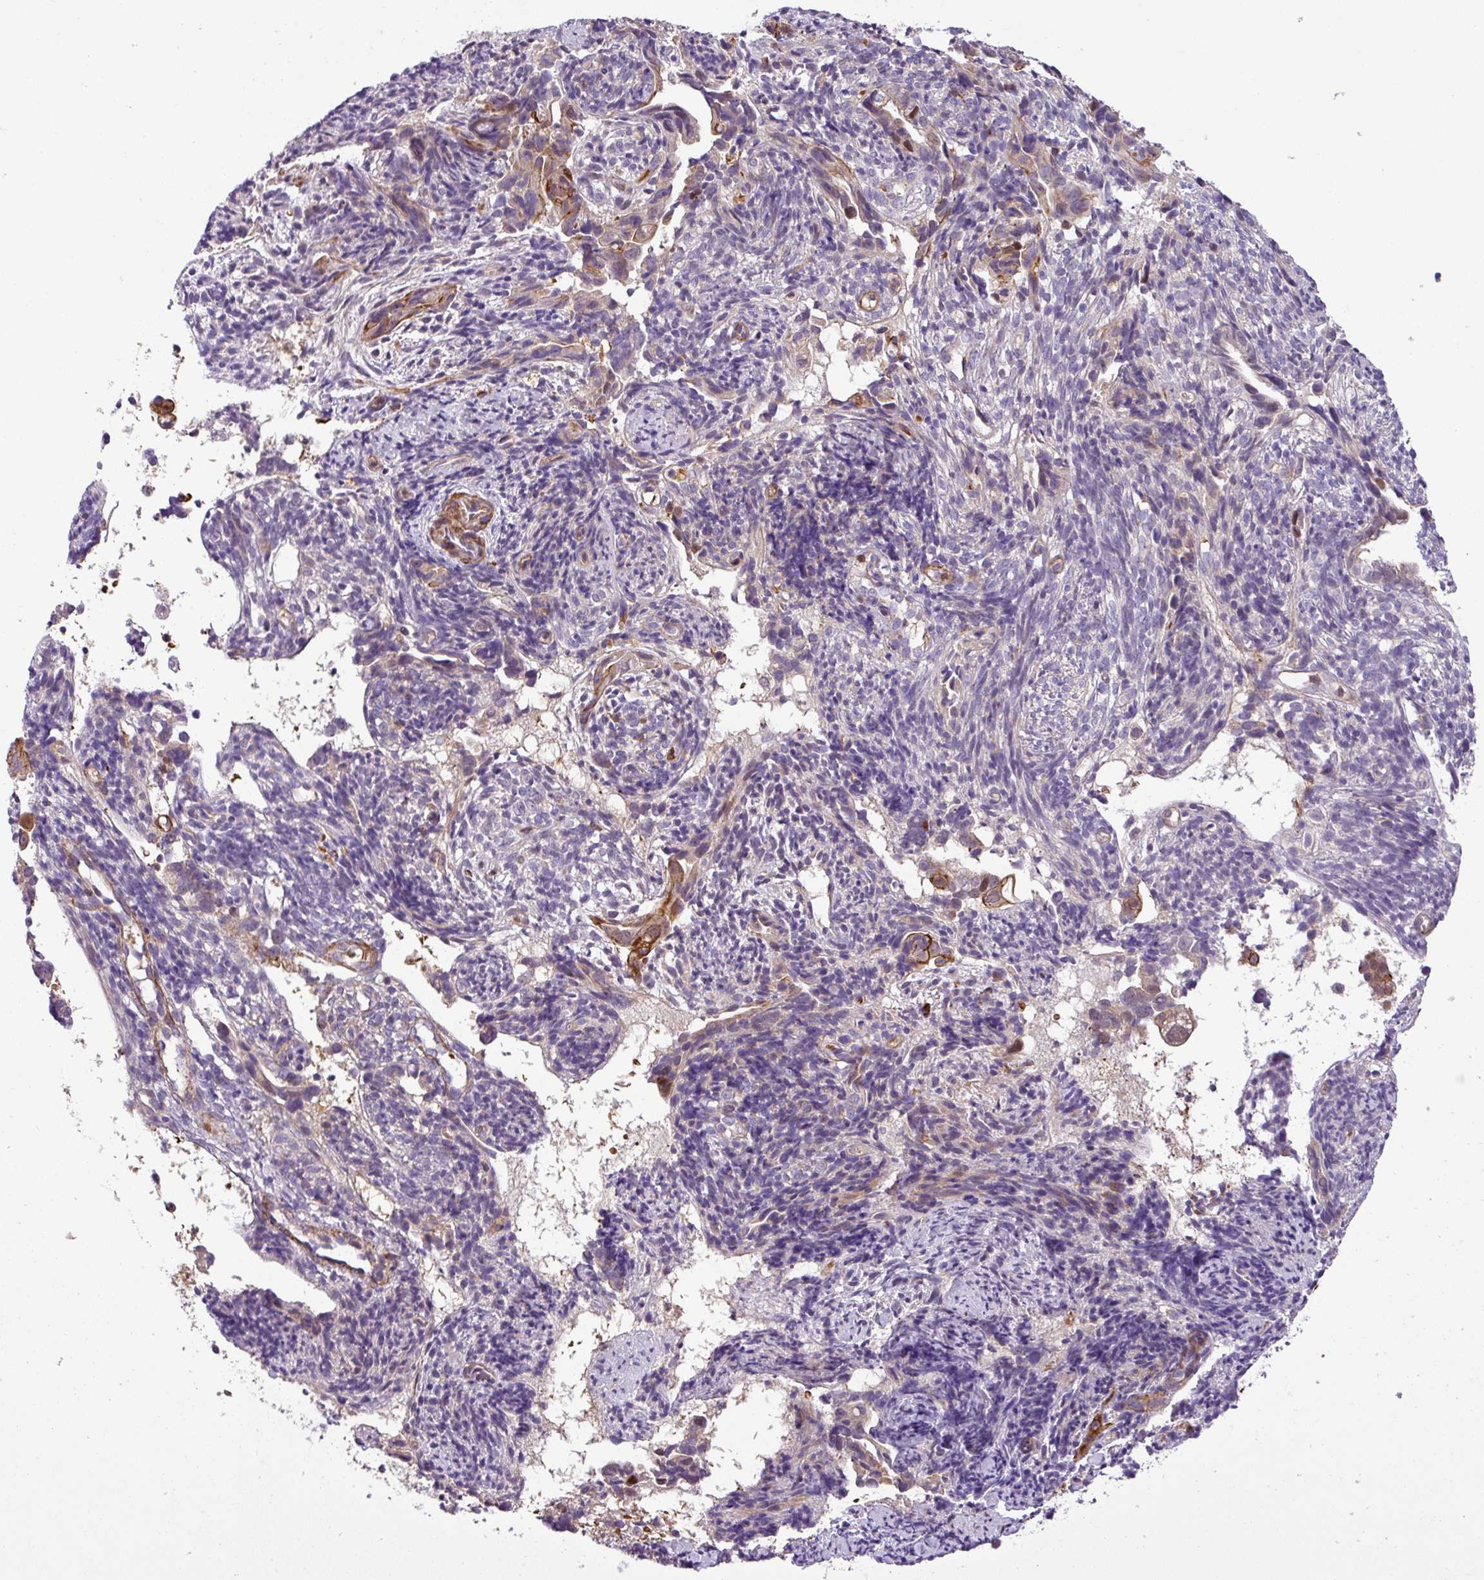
{"staining": {"intensity": "weak", "quantity": "<25%", "location": "cytoplasmic/membranous,nuclear"}, "tissue": "endometrial cancer", "cell_type": "Tumor cells", "image_type": "cancer", "snomed": [{"axis": "morphology", "description": "Adenocarcinoma, NOS"}, {"axis": "topography", "description": "Endometrium"}], "caption": "Human endometrial adenocarcinoma stained for a protein using immunohistochemistry demonstrates no staining in tumor cells.", "gene": "NBEAL2", "patient": {"sex": "female", "age": 57}}